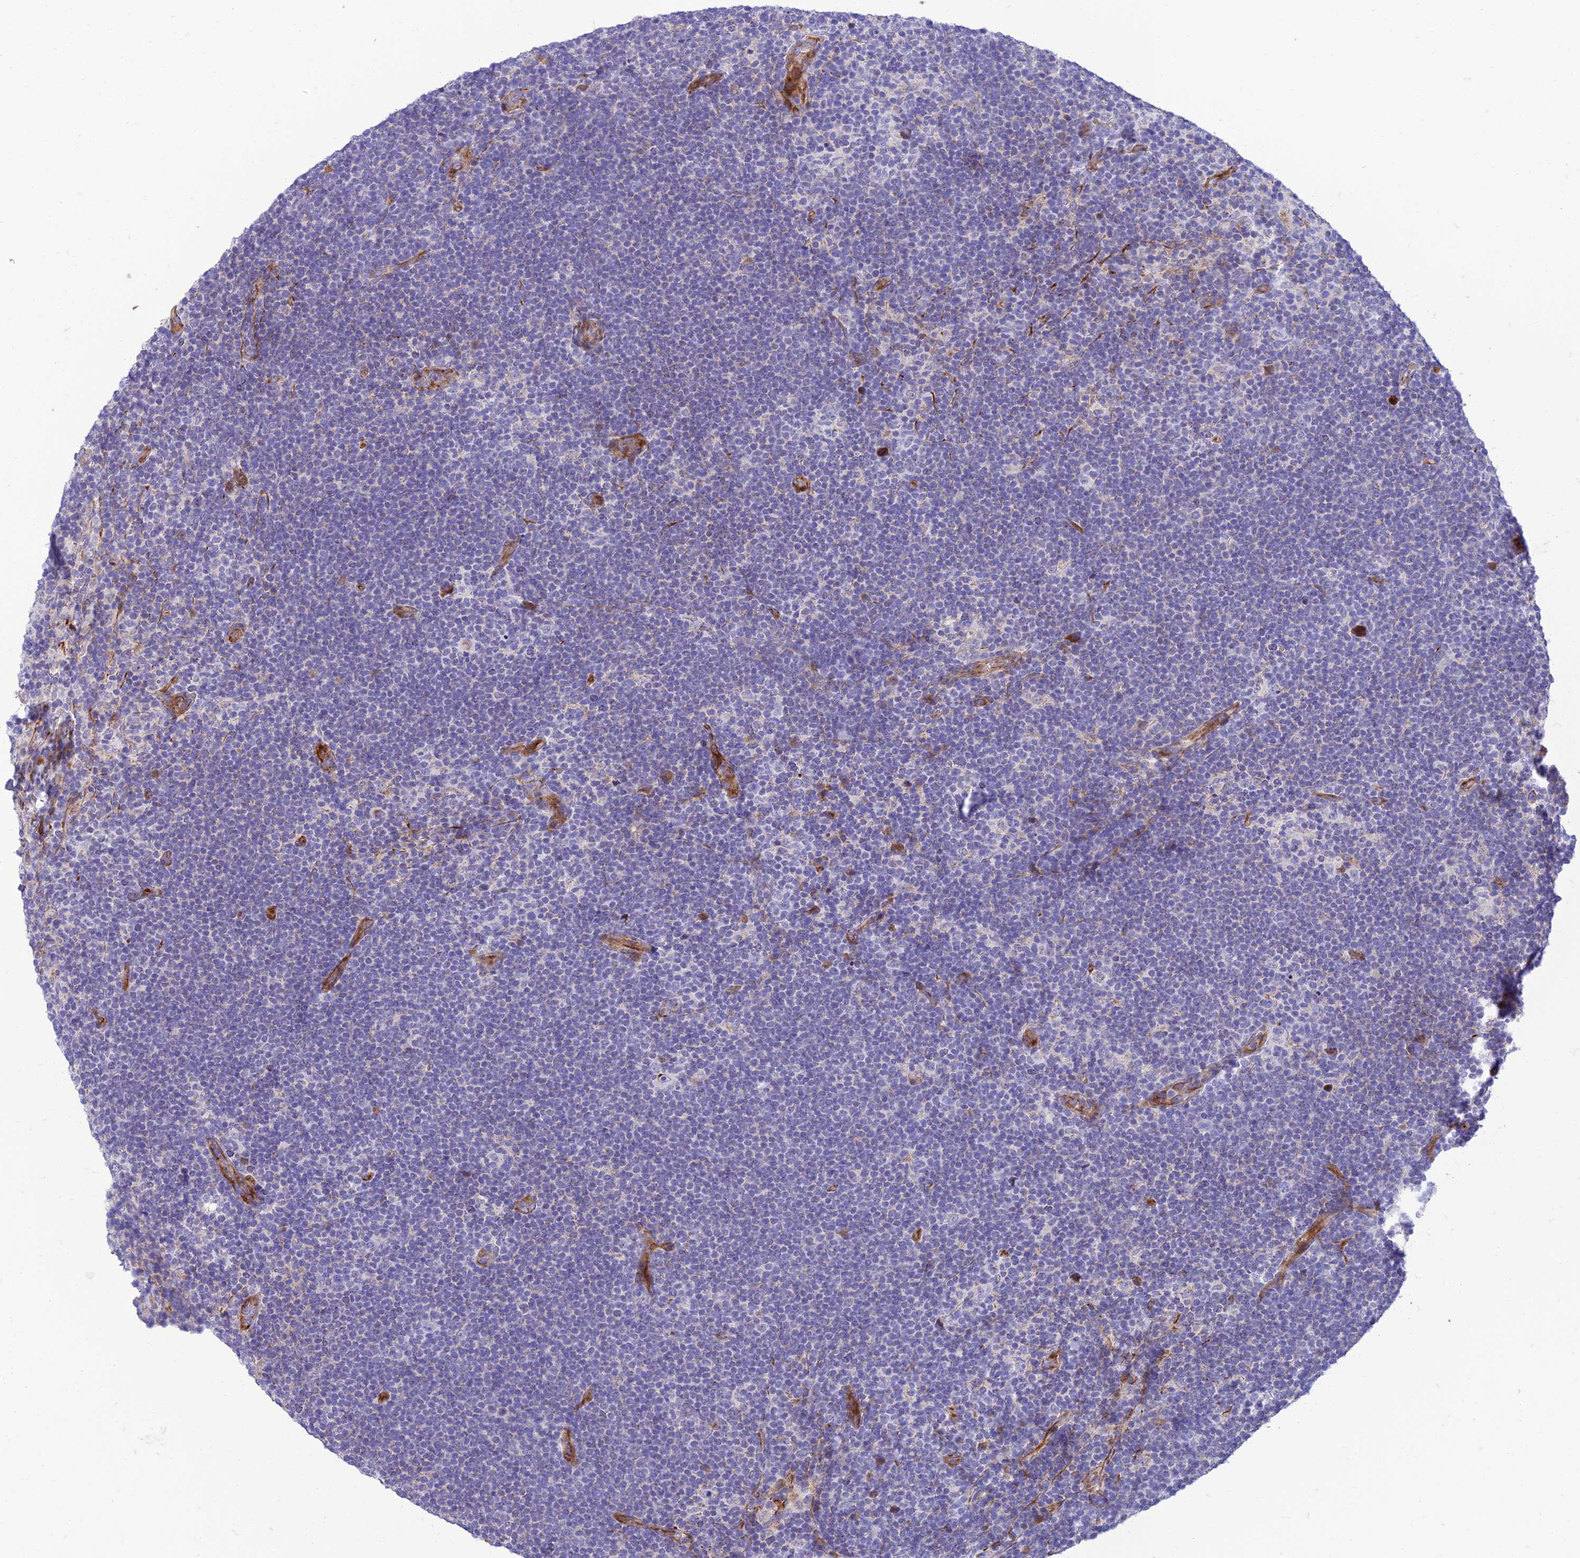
{"staining": {"intensity": "negative", "quantity": "none", "location": "none"}, "tissue": "lymphoma", "cell_type": "Tumor cells", "image_type": "cancer", "snomed": [{"axis": "morphology", "description": "Hodgkin's disease, NOS"}, {"axis": "topography", "description": "Lymph node"}], "caption": "DAB immunohistochemical staining of human Hodgkin's disease shows no significant positivity in tumor cells.", "gene": "SEL1L3", "patient": {"sex": "female", "age": 57}}